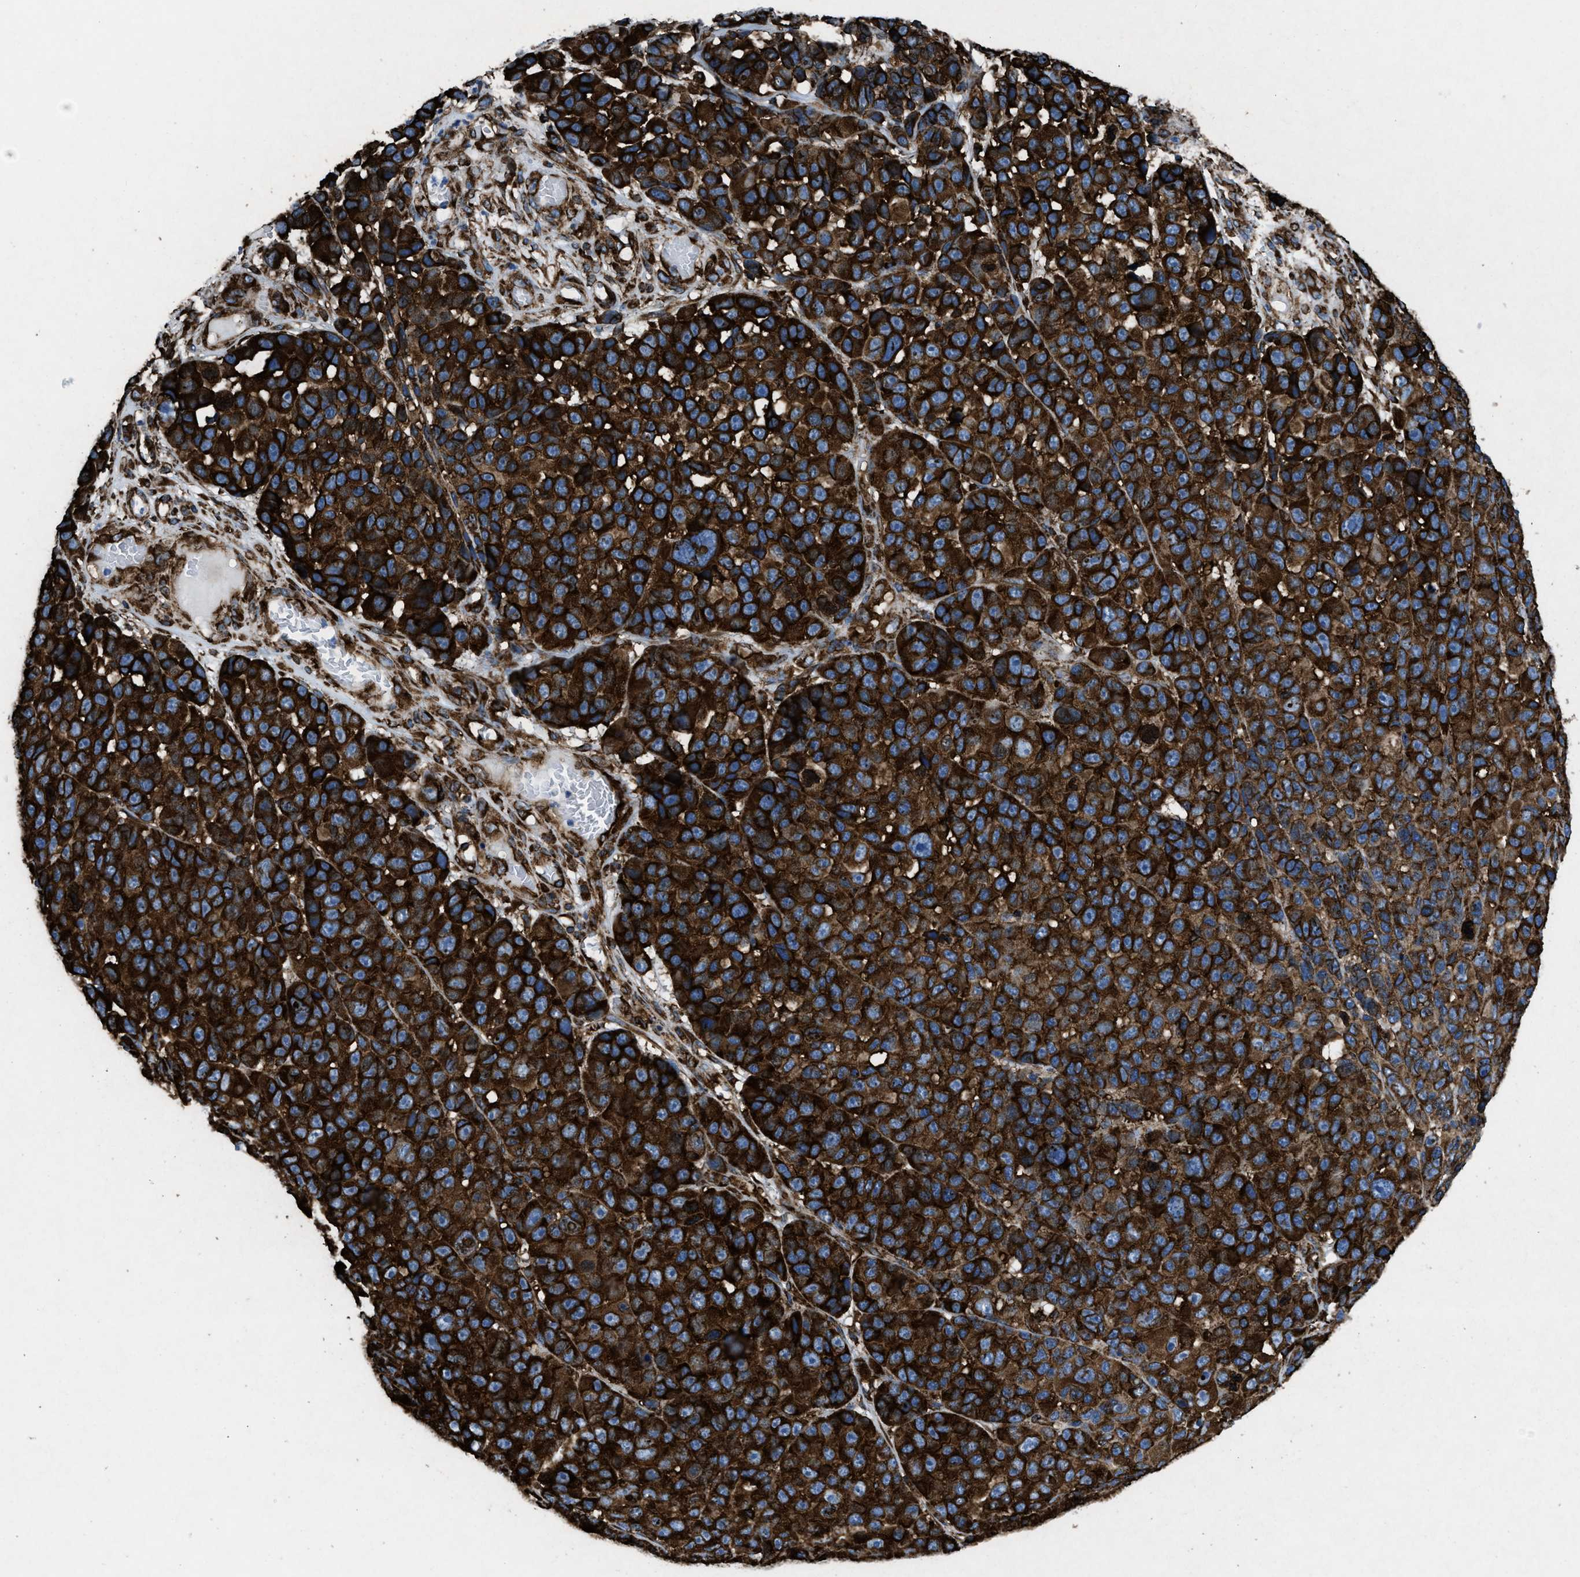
{"staining": {"intensity": "strong", "quantity": ">75%", "location": "cytoplasmic/membranous"}, "tissue": "melanoma", "cell_type": "Tumor cells", "image_type": "cancer", "snomed": [{"axis": "morphology", "description": "Malignant melanoma, NOS"}, {"axis": "topography", "description": "Skin"}], "caption": "Strong cytoplasmic/membranous protein staining is appreciated in approximately >75% of tumor cells in malignant melanoma.", "gene": "CAPRIN1", "patient": {"sex": "male", "age": 53}}